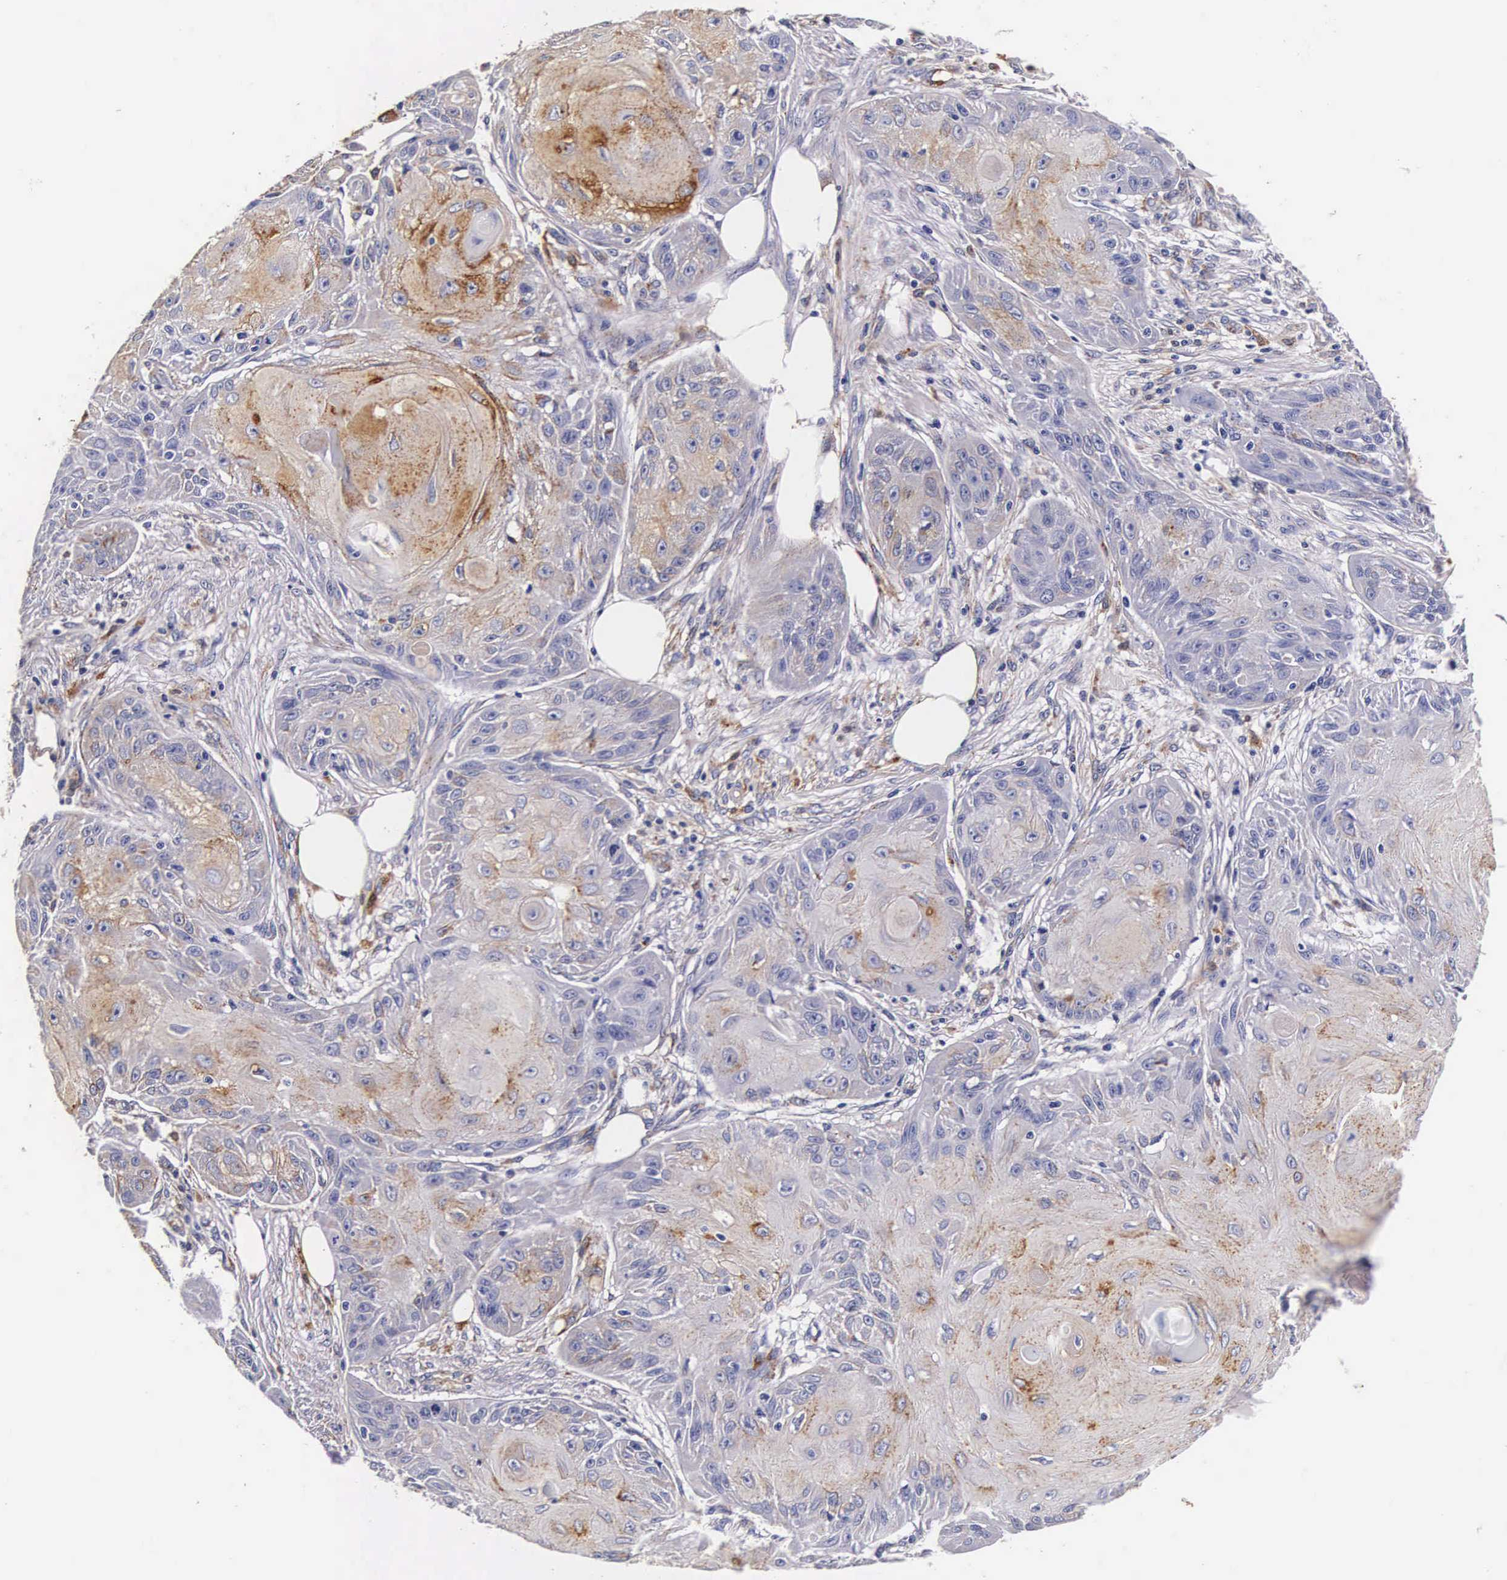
{"staining": {"intensity": "moderate", "quantity": "25%-75%", "location": "cytoplasmic/membranous"}, "tissue": "skin cancer", "cell_type": "Tumor cells", "image_type": "cancer", "snomed": [{"axis": "morphology", "description": "Squamous cell carcinoma, NOS"}, {"axis": "topography", "description": "Skin"}], "caption": "Immunohistochemistry micrograph of skin squamous cell carcinoma stained for a protein (brown), which exhibits medium levels of moderate cytoplasmic/membranous positivity in approximately 25%-75% of tumor cells.", "gene": "CTSB", "patient": {"sex": "female", "age": 88}}